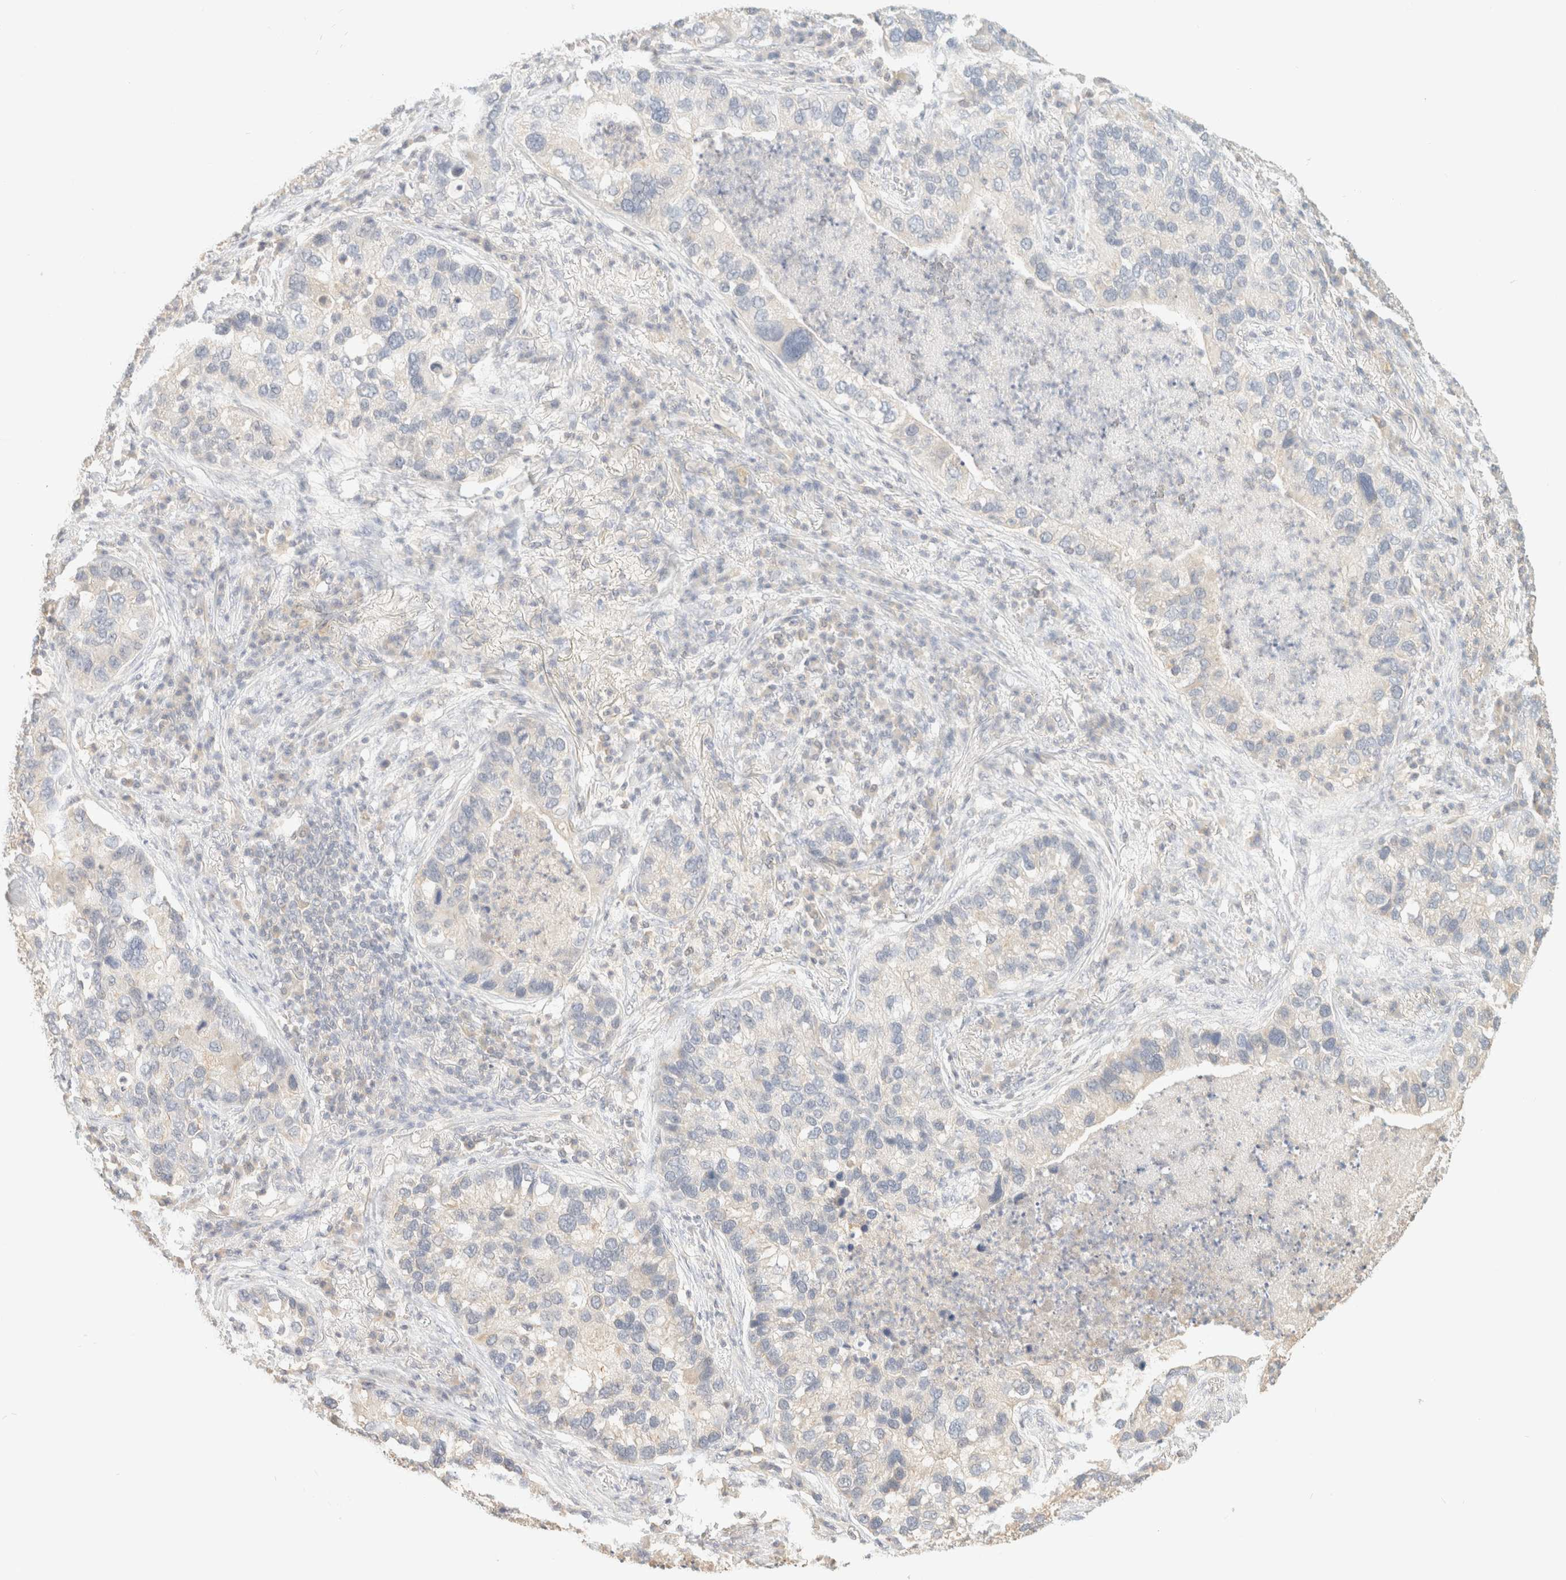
{"staining": {"intensity": "negative", "quantity": "none", "location": "none"}, "tissue": "lung cancer", "cell_type": "Tumor cells", "image_type": "cancer", "snomed": [{"axis": "morphology", "description": "Normal tissue, NOS"}, {"axis": "morphology", "description": "Adenocarcinoma, NOS"}, {"axis": "topography", "description": "Bronchus"}, {"axis": "topography", "description": "Lung"}], "caption": "High power microscopy photomicrograph of an immunohistochemistry (IHC) photomicrograph of adenocarcinoma (lung), revealing no significant expression in tumor cells.", "gene": "TIMD4", "patient": {"sex": "male", "age": 54}}